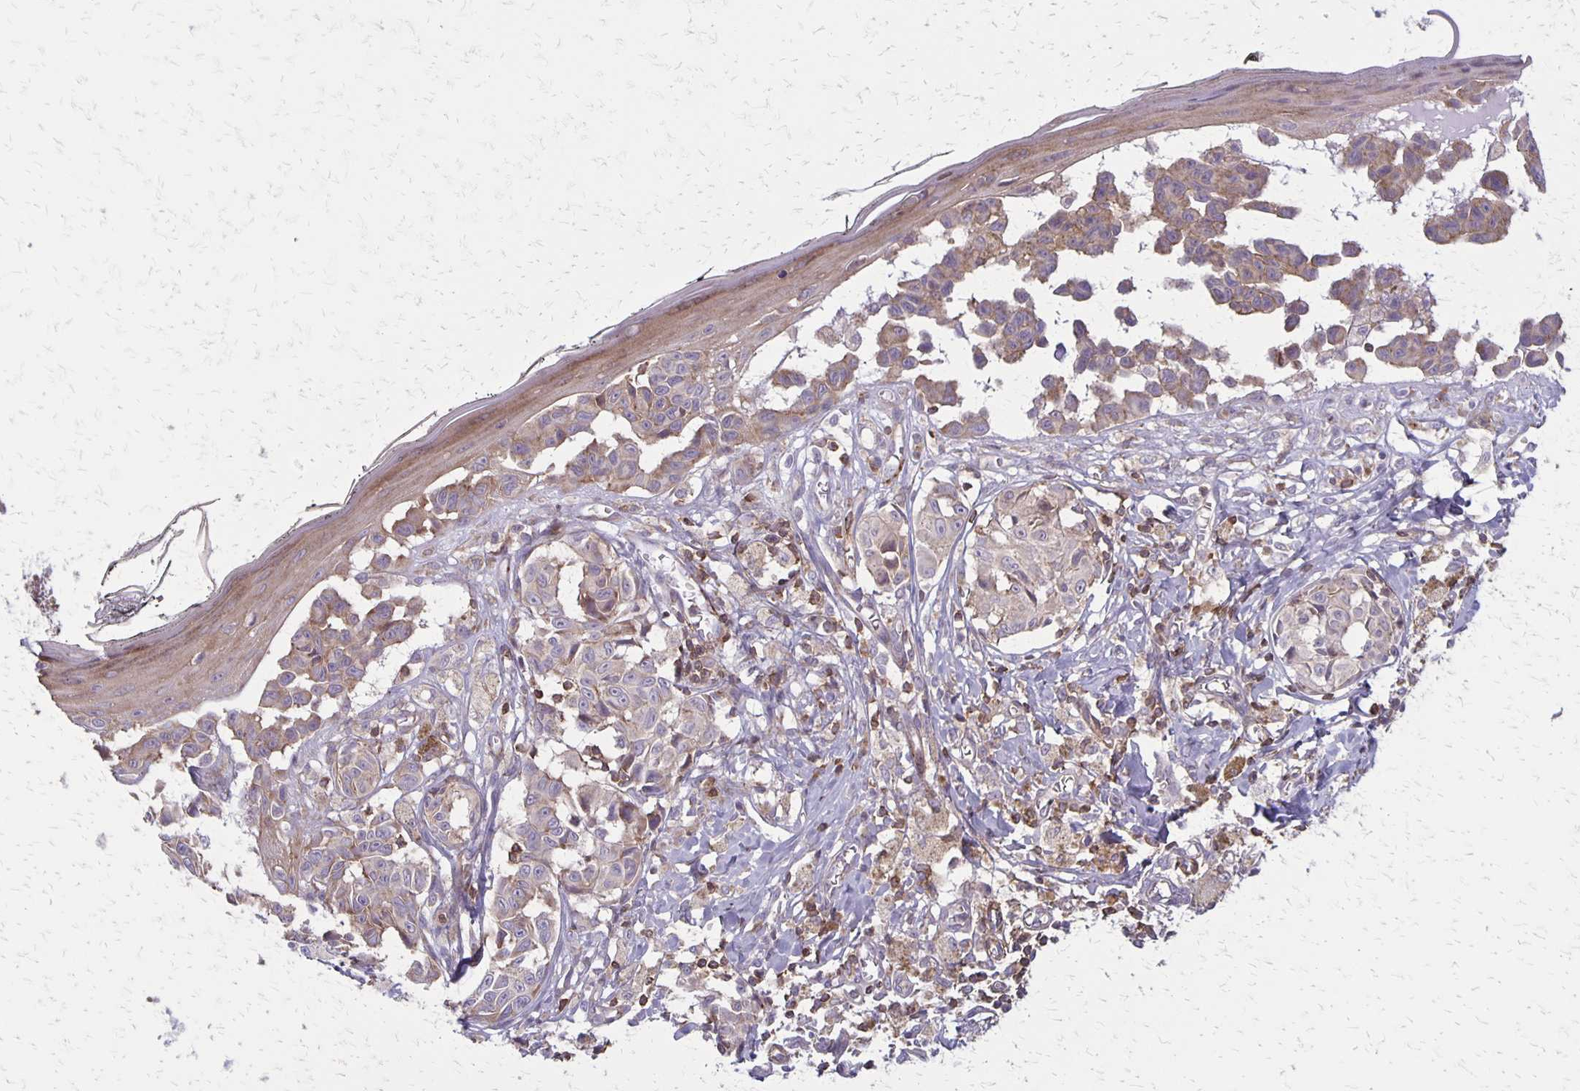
{"staining": {"intensity": "negative", "quantity": "none", "location": "none"}, "tissue": "melanoma", "cell_type": "Tumor cells", "image_type": "cancer", "snomed": [{"axis": "morphology", "description": "Malignant melanoma, NOS"}, {"axis": "topography", "description": "Skin"}], "caption": "Tumor cells show no significant expression in melanoma.", "gene": "SEPTIN5", "patient": {"sex": "female", "age": 43}}